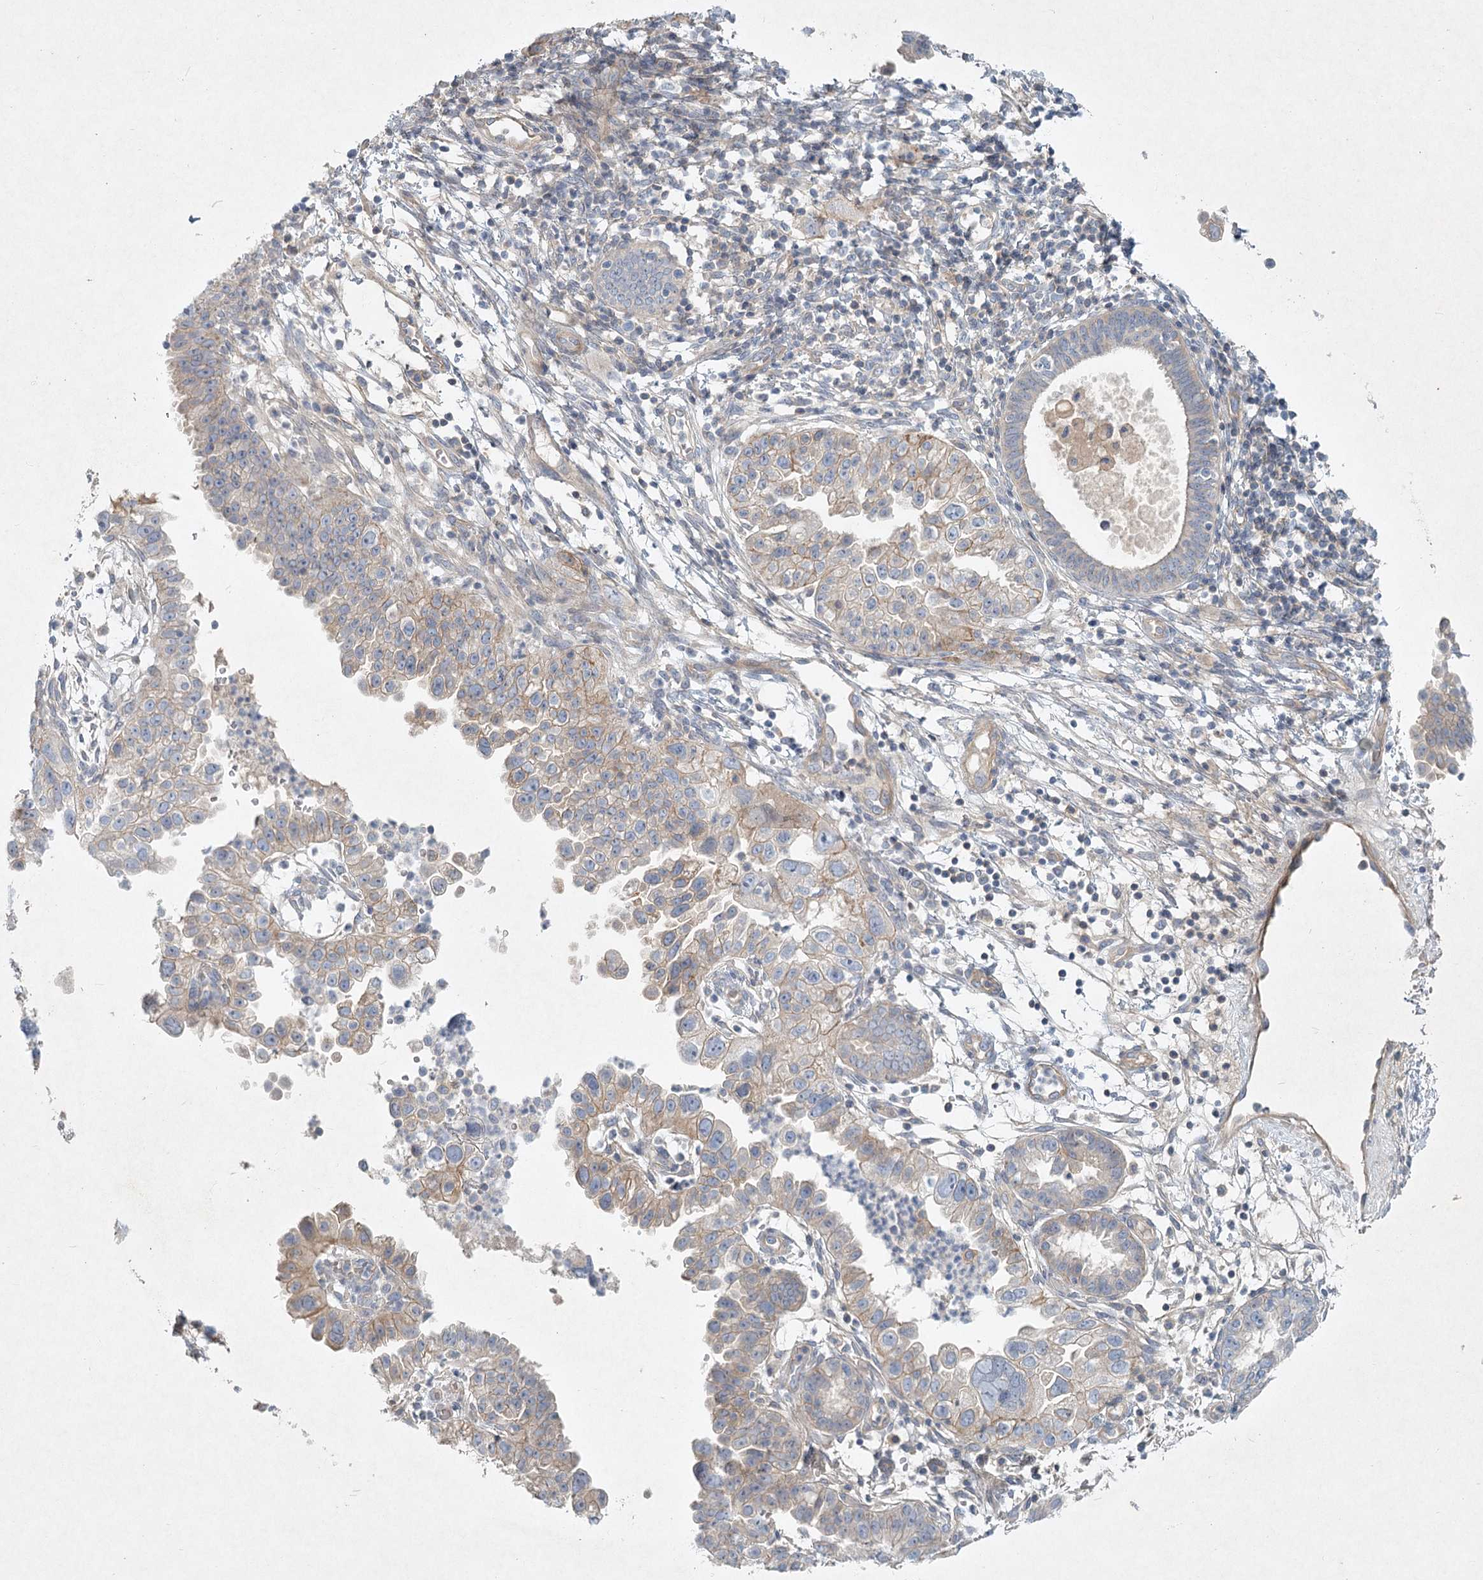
{"staining": {"intensity": "weak", "quantity": "25%-75%", "location": "cytoplasmic/membranous"}, "tissue": "endometrial cancer", "cell_type": "Tumor cells", "image_type": "cancer", "snomed": [{"axis": "morphology", "description": "Adenocarcinoma, NOS"}, {"axis": "topography", "description": "Endometrium"}], "caption": "Immunohistochemistry of human endometrial adenocarcinoma reveals low levels of weak cytoplasmic/membranous positivity in about 25%-75% of tumor cells.", "gene": "DNMBP", "patient": {"sex": "female", "age": 85}}